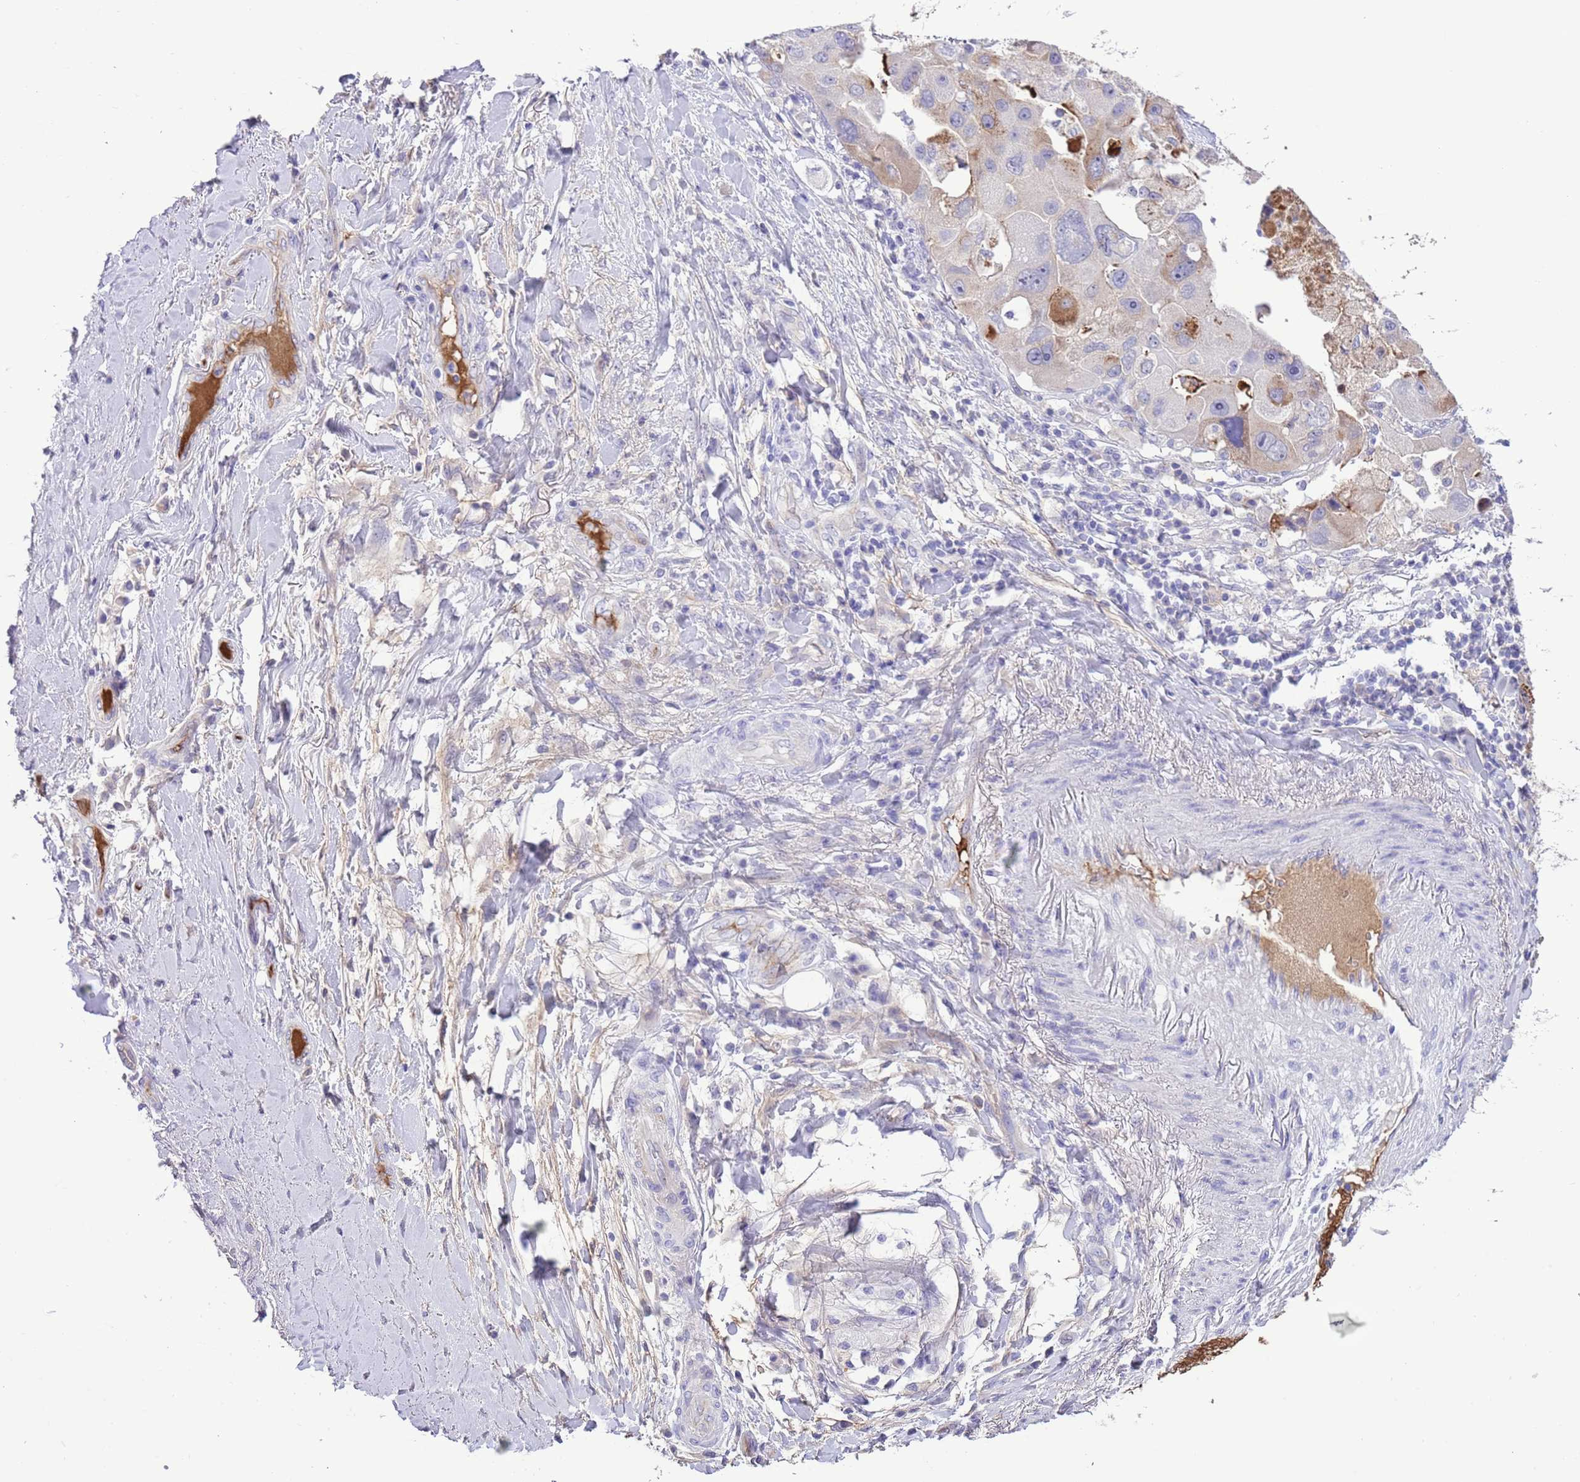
{"staining": {"intensity": "moderate", "quantity": "<25%", "location": "cytoplasmic/membranous"}, "tissue": "lung cancer", "cell_type": "Tumor cells", "image_type": "cancer", "snomed": [{"axis": "morphology", "description": "Adenocarcinoma, NOS"}, {"axis": "topography", "description": "Lung"}], "caption": "High-magnification brightfield microscopy of lung cancer (adenocarcinoma) stained with DAB (brown) and counterstained with hematoxylin (blue). tumor cells exhibit moderate cytoplasmic/membranous expression is present in about<25% of cells.", "gene": "IGF1", "patient": {"sex": "female", "age": 54}}